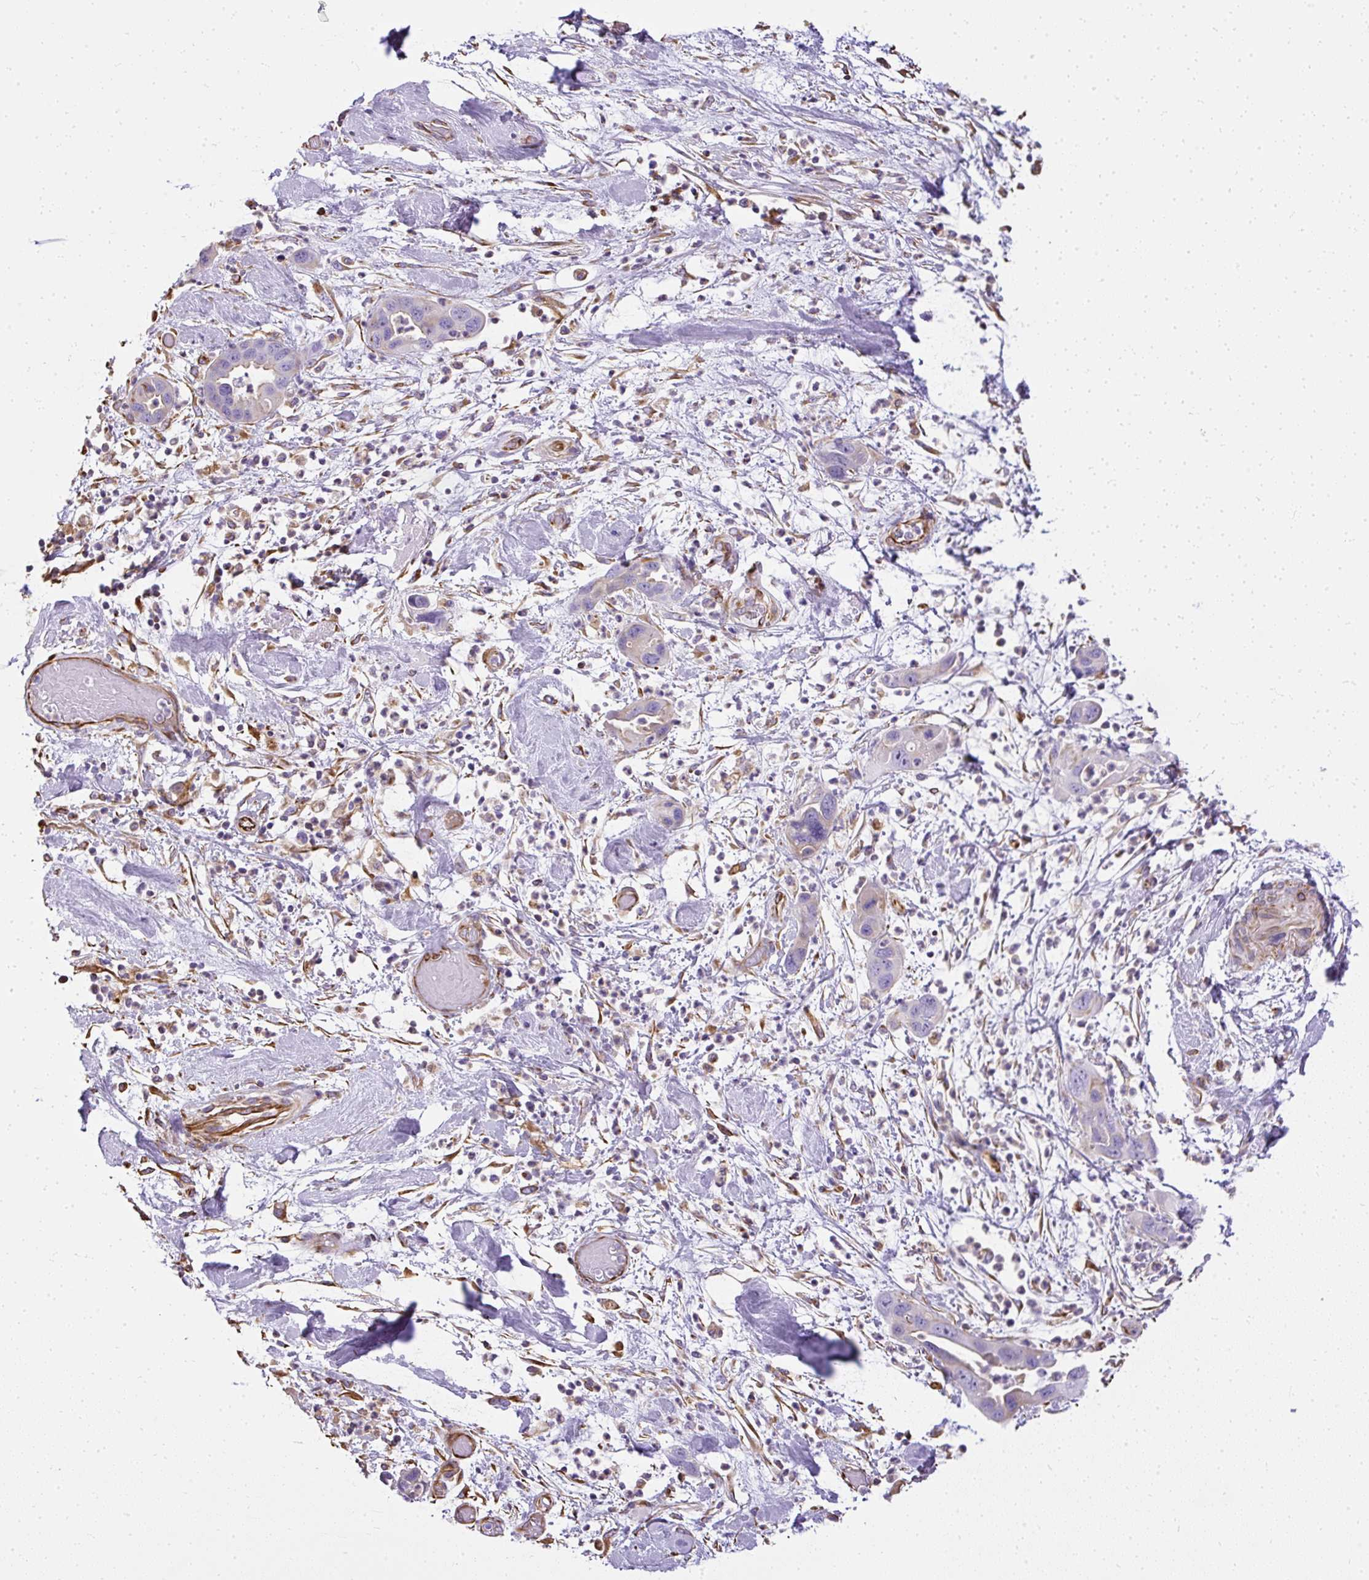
{"staining": {"intensity": "negative", "quantity": "none", "location": "none"}, "tissue": "pancreatic cancer", "cell_type": "Tumor cells", "image_type": "cancer", "snomed": [{"axis": "morphology", "description": "Adenocarcinoma, NOS"}, {"axis": "topography", "description": "Pancreas"}], "caption": "This is a image of IHC staining of adenocarcinoma (pancreatic), which shows no positivity in tumor cells.", "gene": "PLS1", "patient": {"sex": "female", "age": 71}}